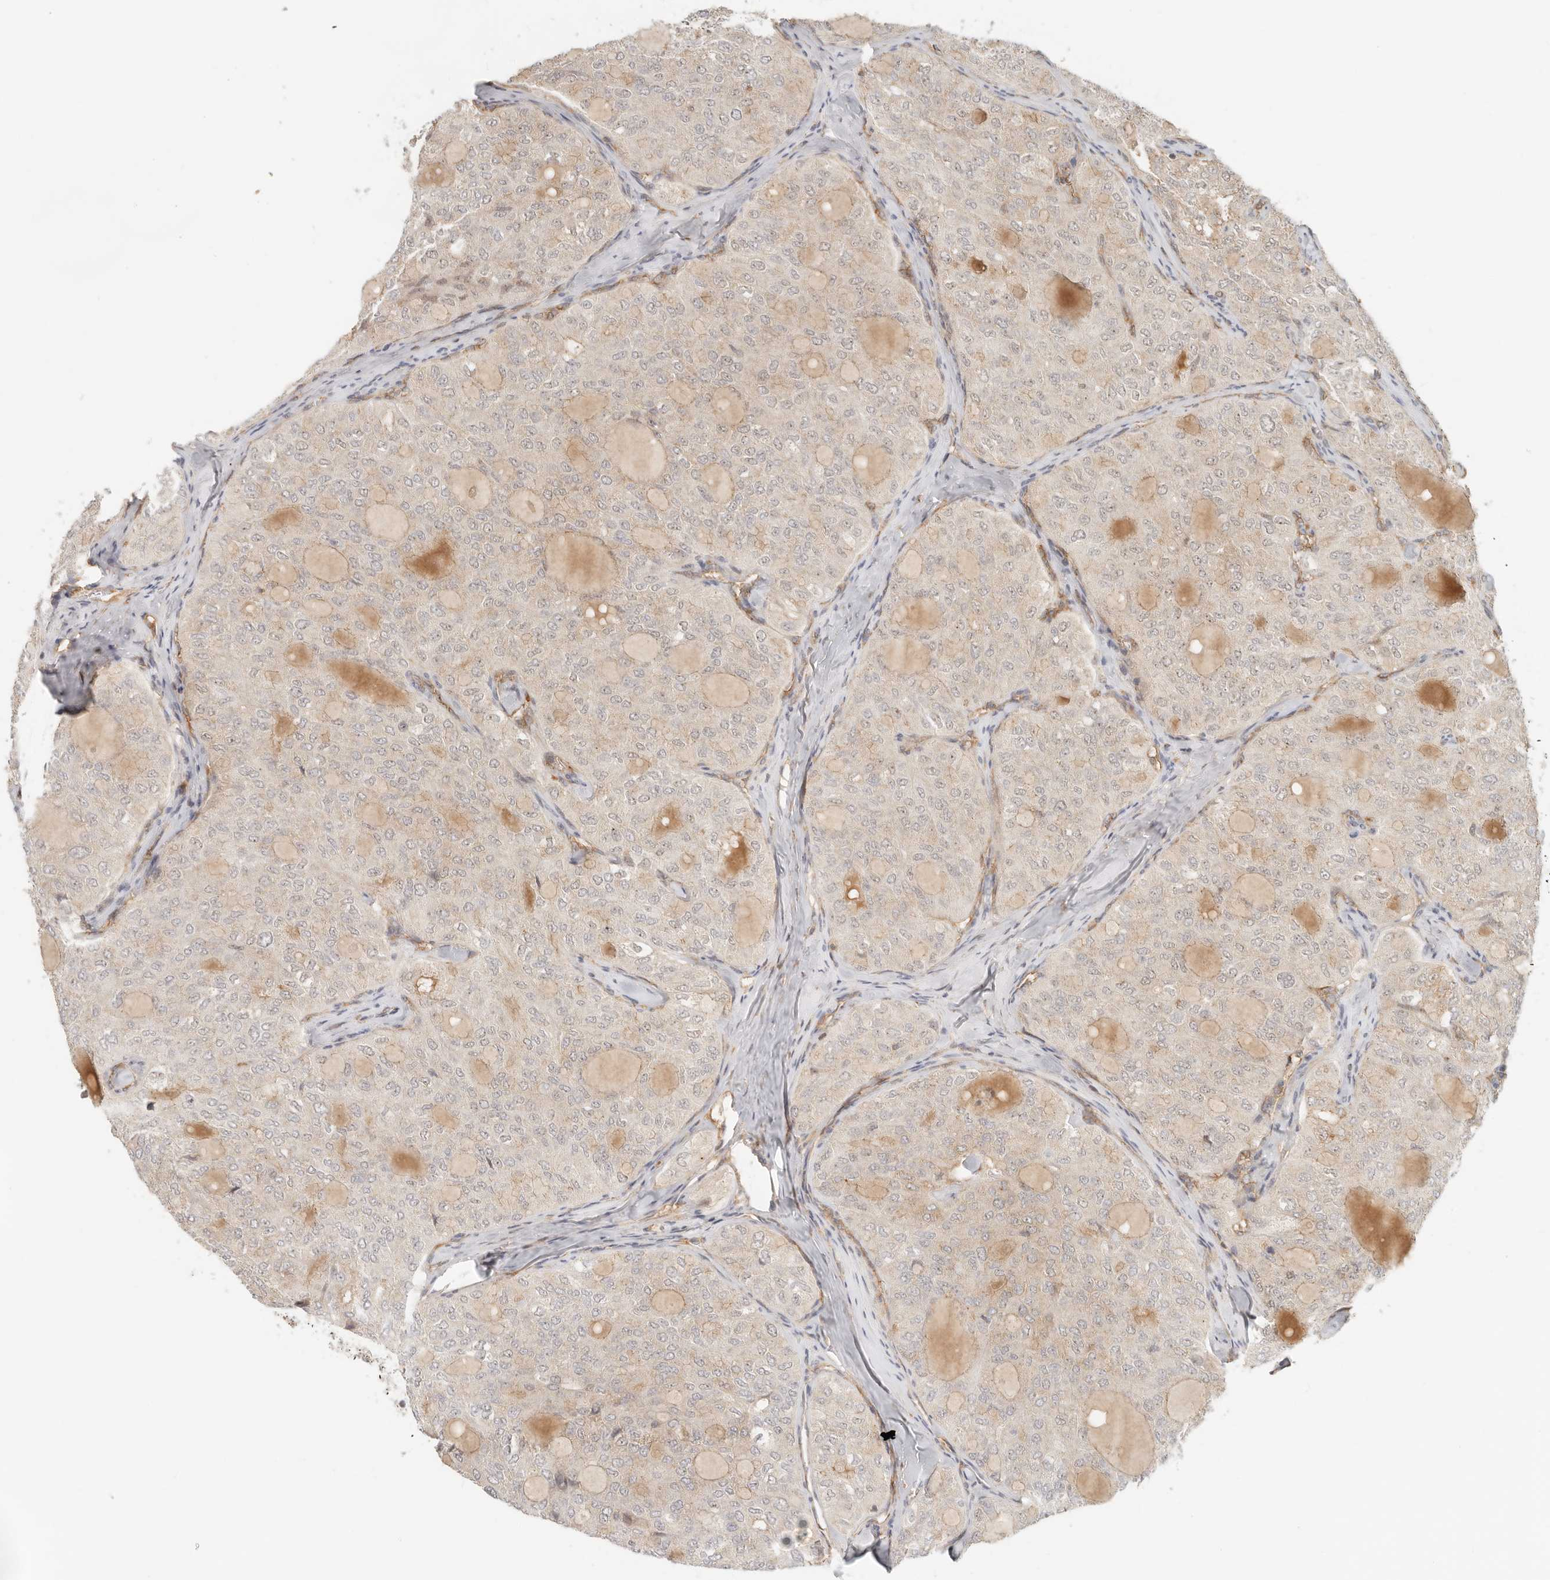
{"staining": {"intensity": "negative", "quantity": "none", "location": "none"}, "tissue": "thyroid cancer", "cell_type": "Tumor cells", "image_type": "cancer", "snomed": [{"axis": "morphology", "description": "Follicular adenoma carcinoma, NOS"}, {"axis": "topography", "description": "Thyroid gland"}], "caption": "Human thyroid cancer (follicular adenoma carcinoma) stained for a protein using immunohistochemistry reveals no expression in tumor cells.", "gene": "HEXD", "patient": {"sex": "male", "age": 75}}